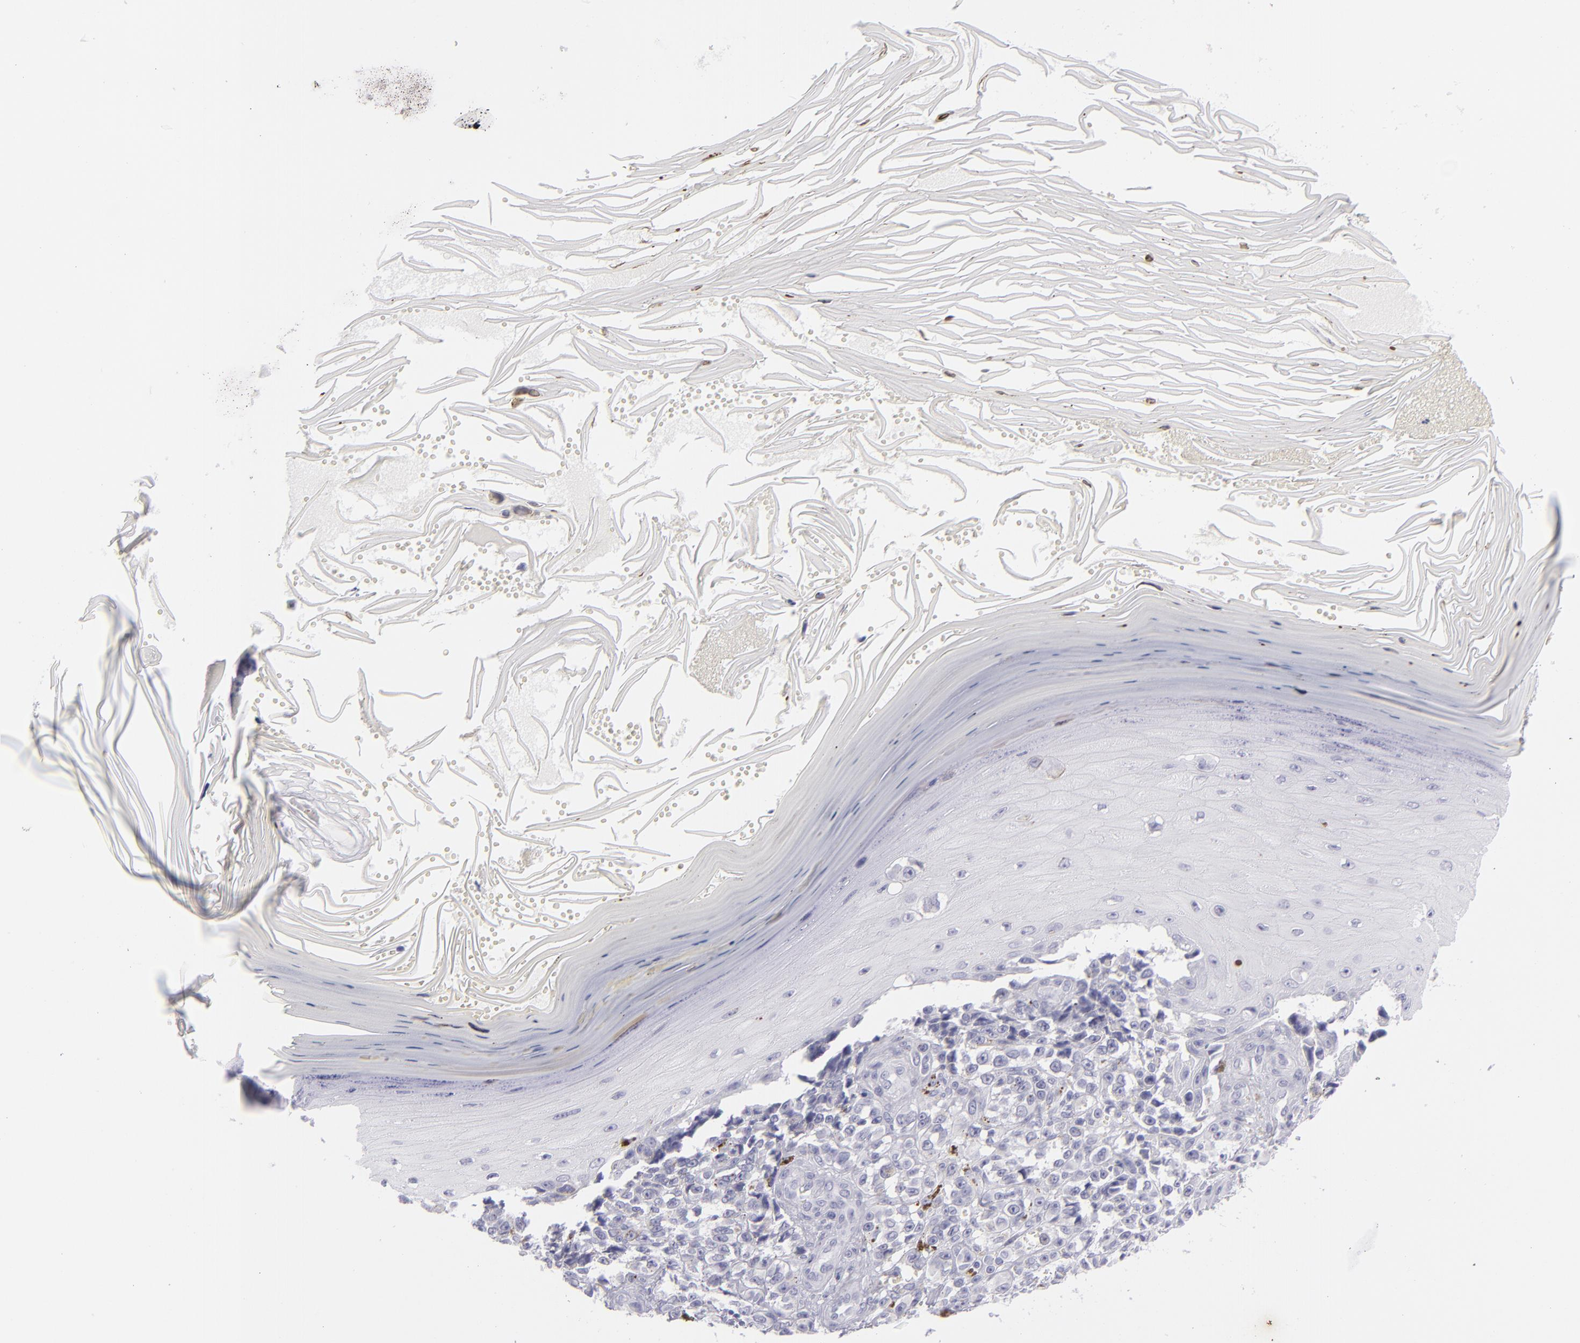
{"staining": {"intensity": "negative", "quantity": "none", "location": "none"}, "tissue": "melanoma", "cell_type": "Tumor cells", "image_type": "cancer", "snomed": [{"axis": "morphology", "description": "Malignant melanoma, NOS"}, {"axis": "topography", "description": "Skin"}], "caption": "Immunohistochemistry (IHC) photomicrograph of neoplastic tissue: human malignant melanoma stained with DAB (3,3'-diaminobenzidine) exhibits no significant protein staining in tumor cells.", "gene": "VIL1", "patient": {"sex": "female", "age": 82}}